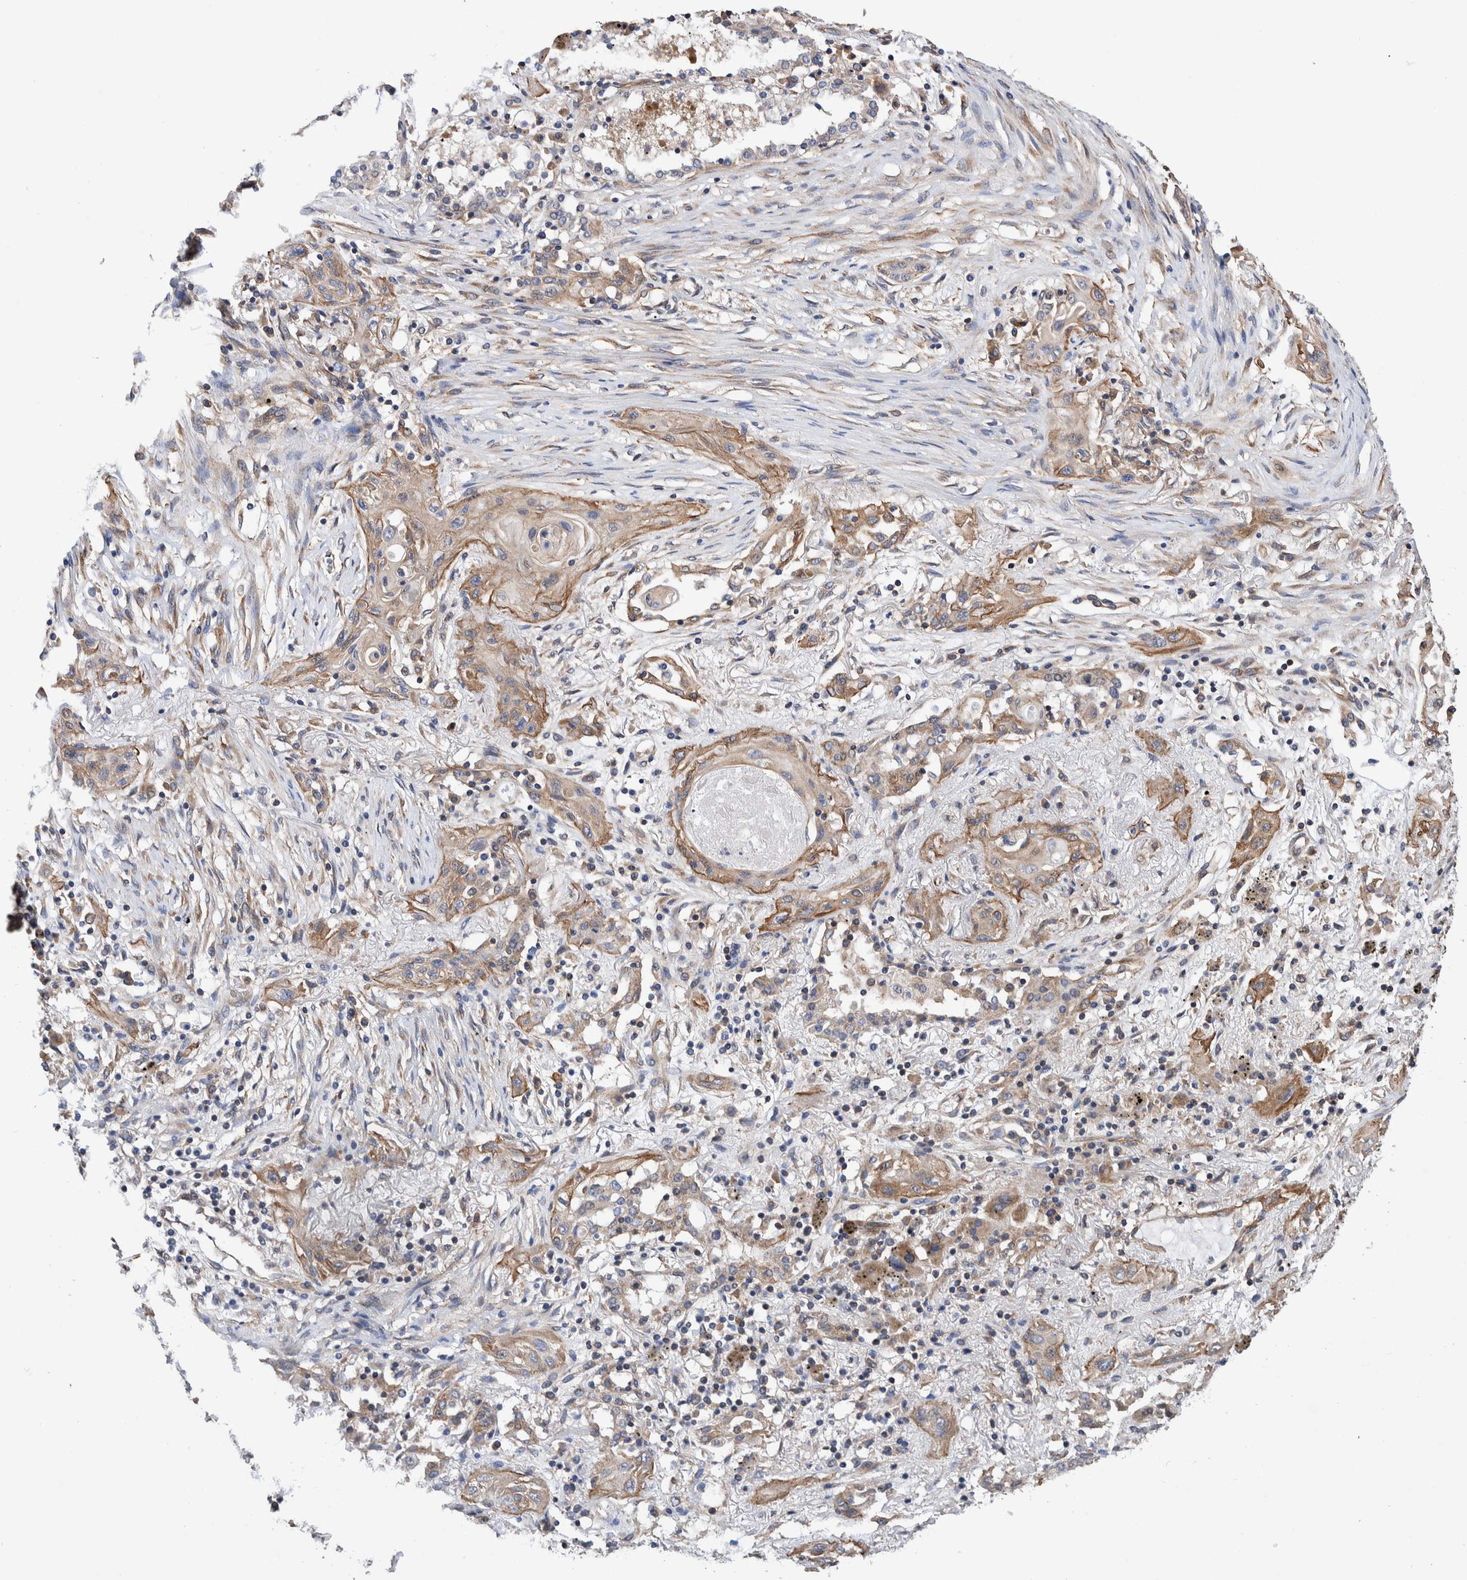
{"staining": {"intensity": "weak", "quantity": "25%-75%", "location": "cytoplasmic/membranous"}, "tissue": "lung cancer", "cell_type": "Tumor cells", "image_type": "cancer", "snomed": [{"axis": "morphology", "description": "Squamous cell carcinoma, NOS"}, {"axis": "topography", "description": "Lung"}], "caption": "About 25%-75% of tumor cells in lung squamous cell carcinoma show weak cytoplasmic/membranous protein expression as visualized by brown immunohistochemical staining.", "gene": "SLC45A4", "patient": {"sex": "female", "age": 47}}